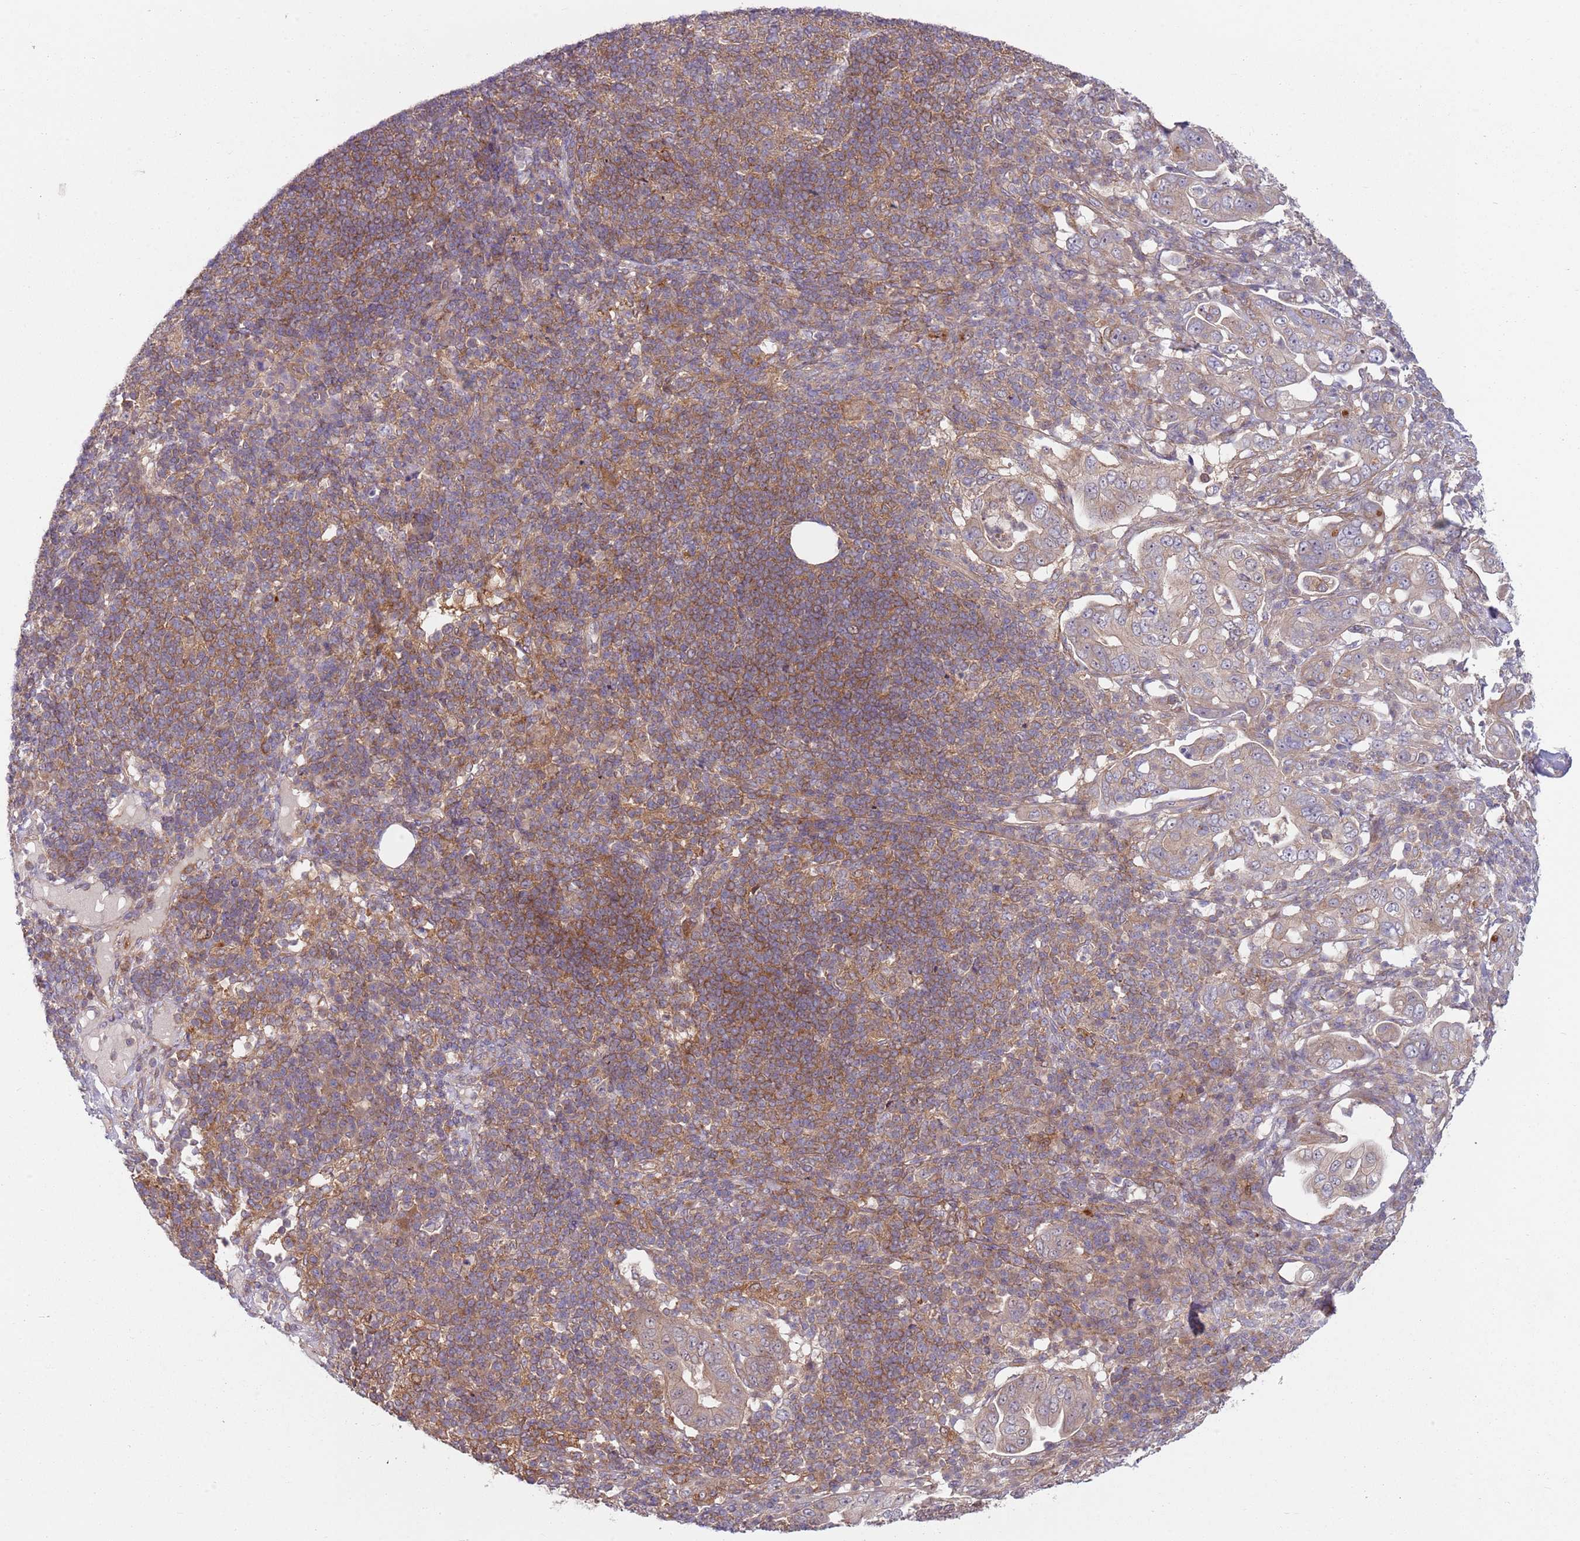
{"staining": {"intensity": "weak", "quantity": "<25%", "location": "cytoplasmic/membranous"}, "tissue": "pancreatic cancer", "cell_type": "Tumor cells", "image_type": "cancer", "snomed": [{"axis": "morphology", "description": "Normal tissue, NOS"}, {"axis": "morphology", "description": "Adenocarcinoma, NOS"}, {"axis": "topography", "description": "Lymph node"}, {"axis": "topography", "description": "Pancreas"}], "caption": "High magnification brightfield microscopy of pancreatic adenocarcinoma stained with DAB (3,3'-diaminobenzidine) (brown) and counterstained with hematoxylin (blue): tumor cells show no significant expression. Brightfield microscopy of immunohistochemistry stained with DAB (3,3'-diaminobenzidine) (brown) and hematoxylin (blue), captured at high magnification.", "gene": "GGA1", "patient": {"sex": "female", "age": 67}}